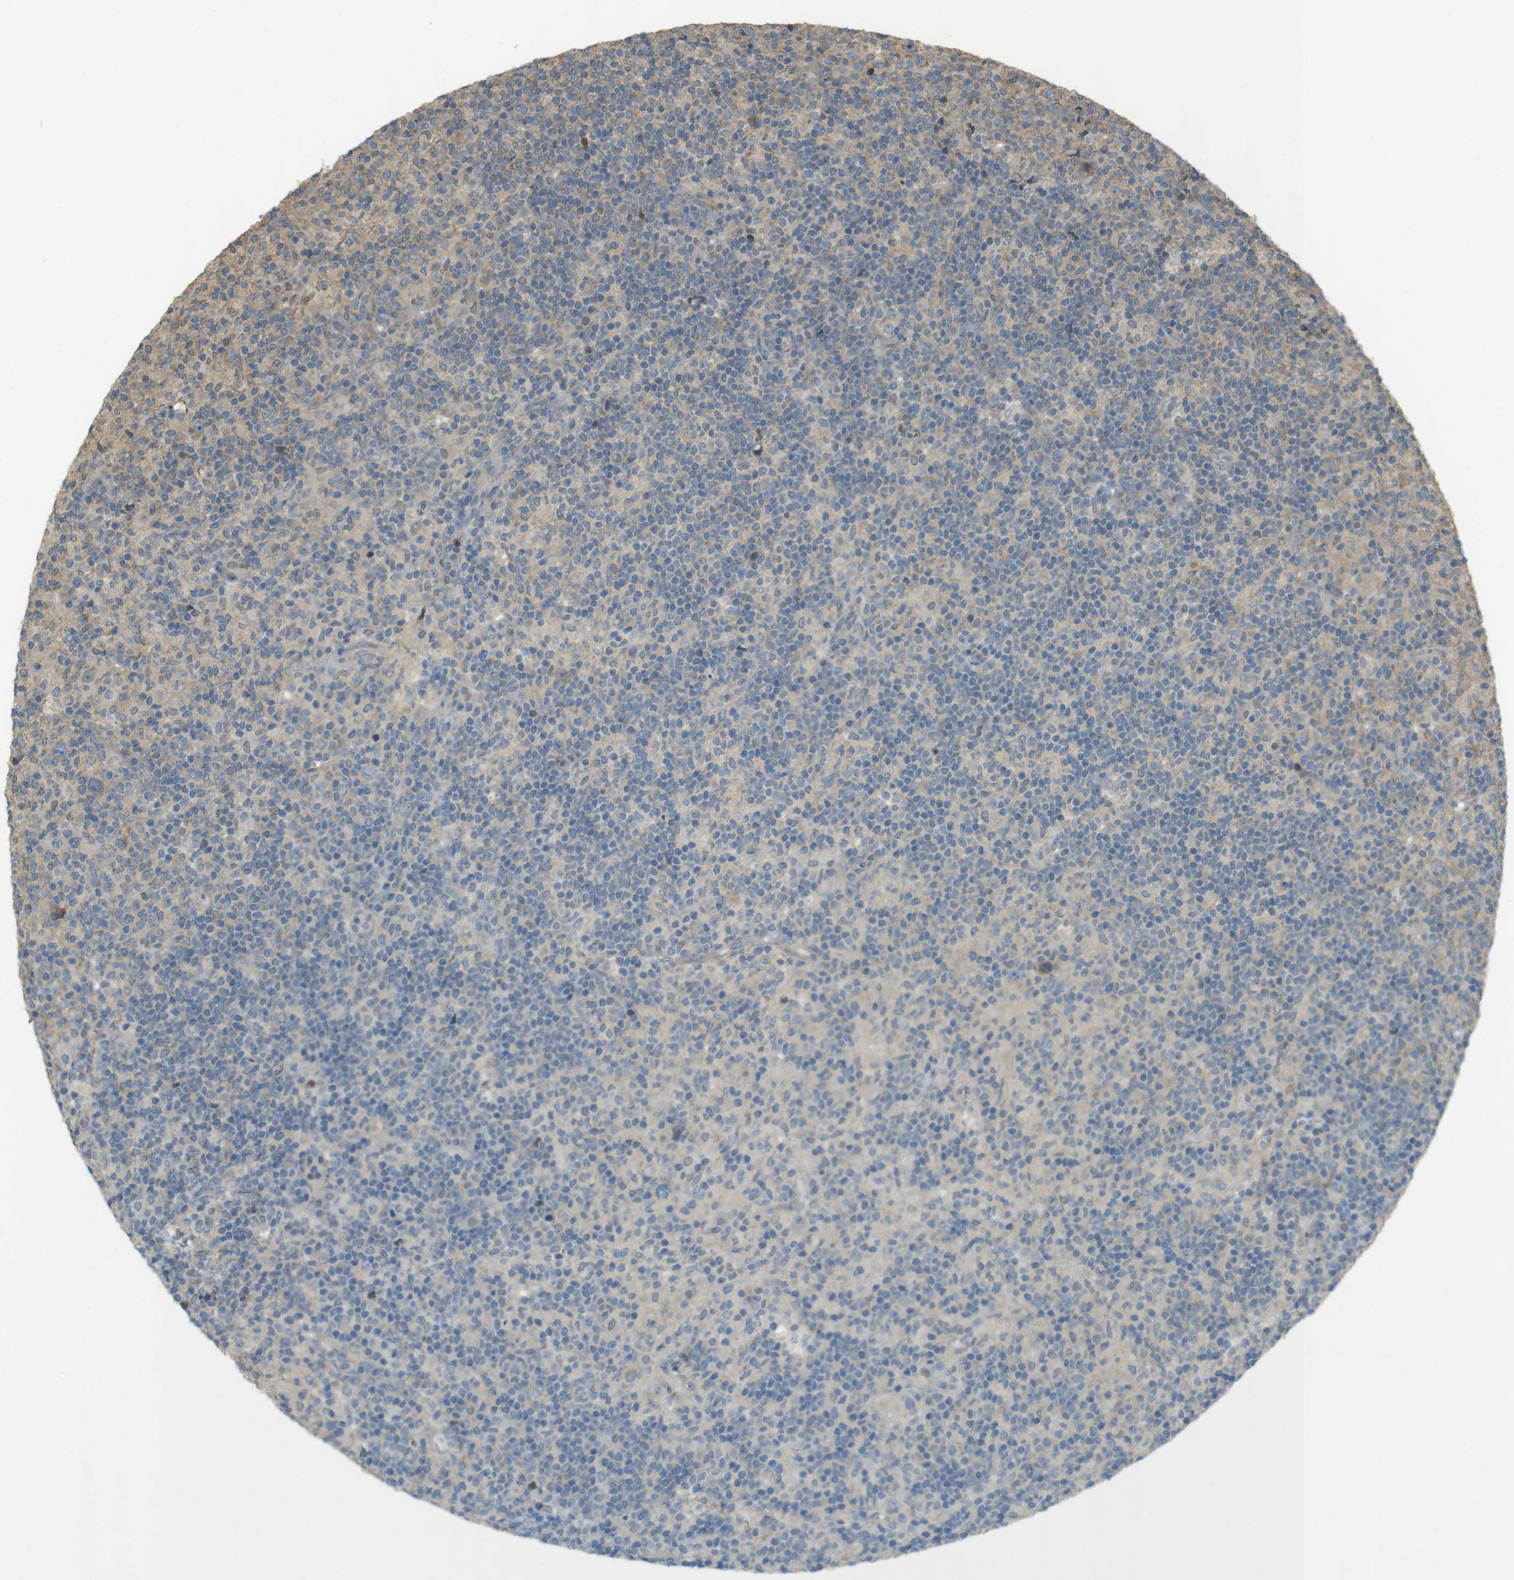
{"staining": {"intensity": "weak", "quantity": "25%-75%", "location": "cytoplasmic/membranous"}, "tissue": "lymphoma", "cell_type": "Tumor cells", "image_type": "cancer", "snomed": [{"axis": "morphology", "description": "Hodgkin's disease, NOS"}, {"axis": "topography", "description": "Lymph node"}], "caption": "Immunohistochemistry (IHC) staining of Hodgkin's disease, which displays low levels of weak cytoplasmic/membranous staining in about 25%-75% of tumor cells indicating weak cytoplasmic/membranous protein staining. The staining was performed using DAB (3,3'-diaminobenzidine) (brown) for protein detection and nuclei were counterstained in hematoxylin (blue).", "gene": "ZDHHC20", "patient": {"sex": "male", "age": 70}}